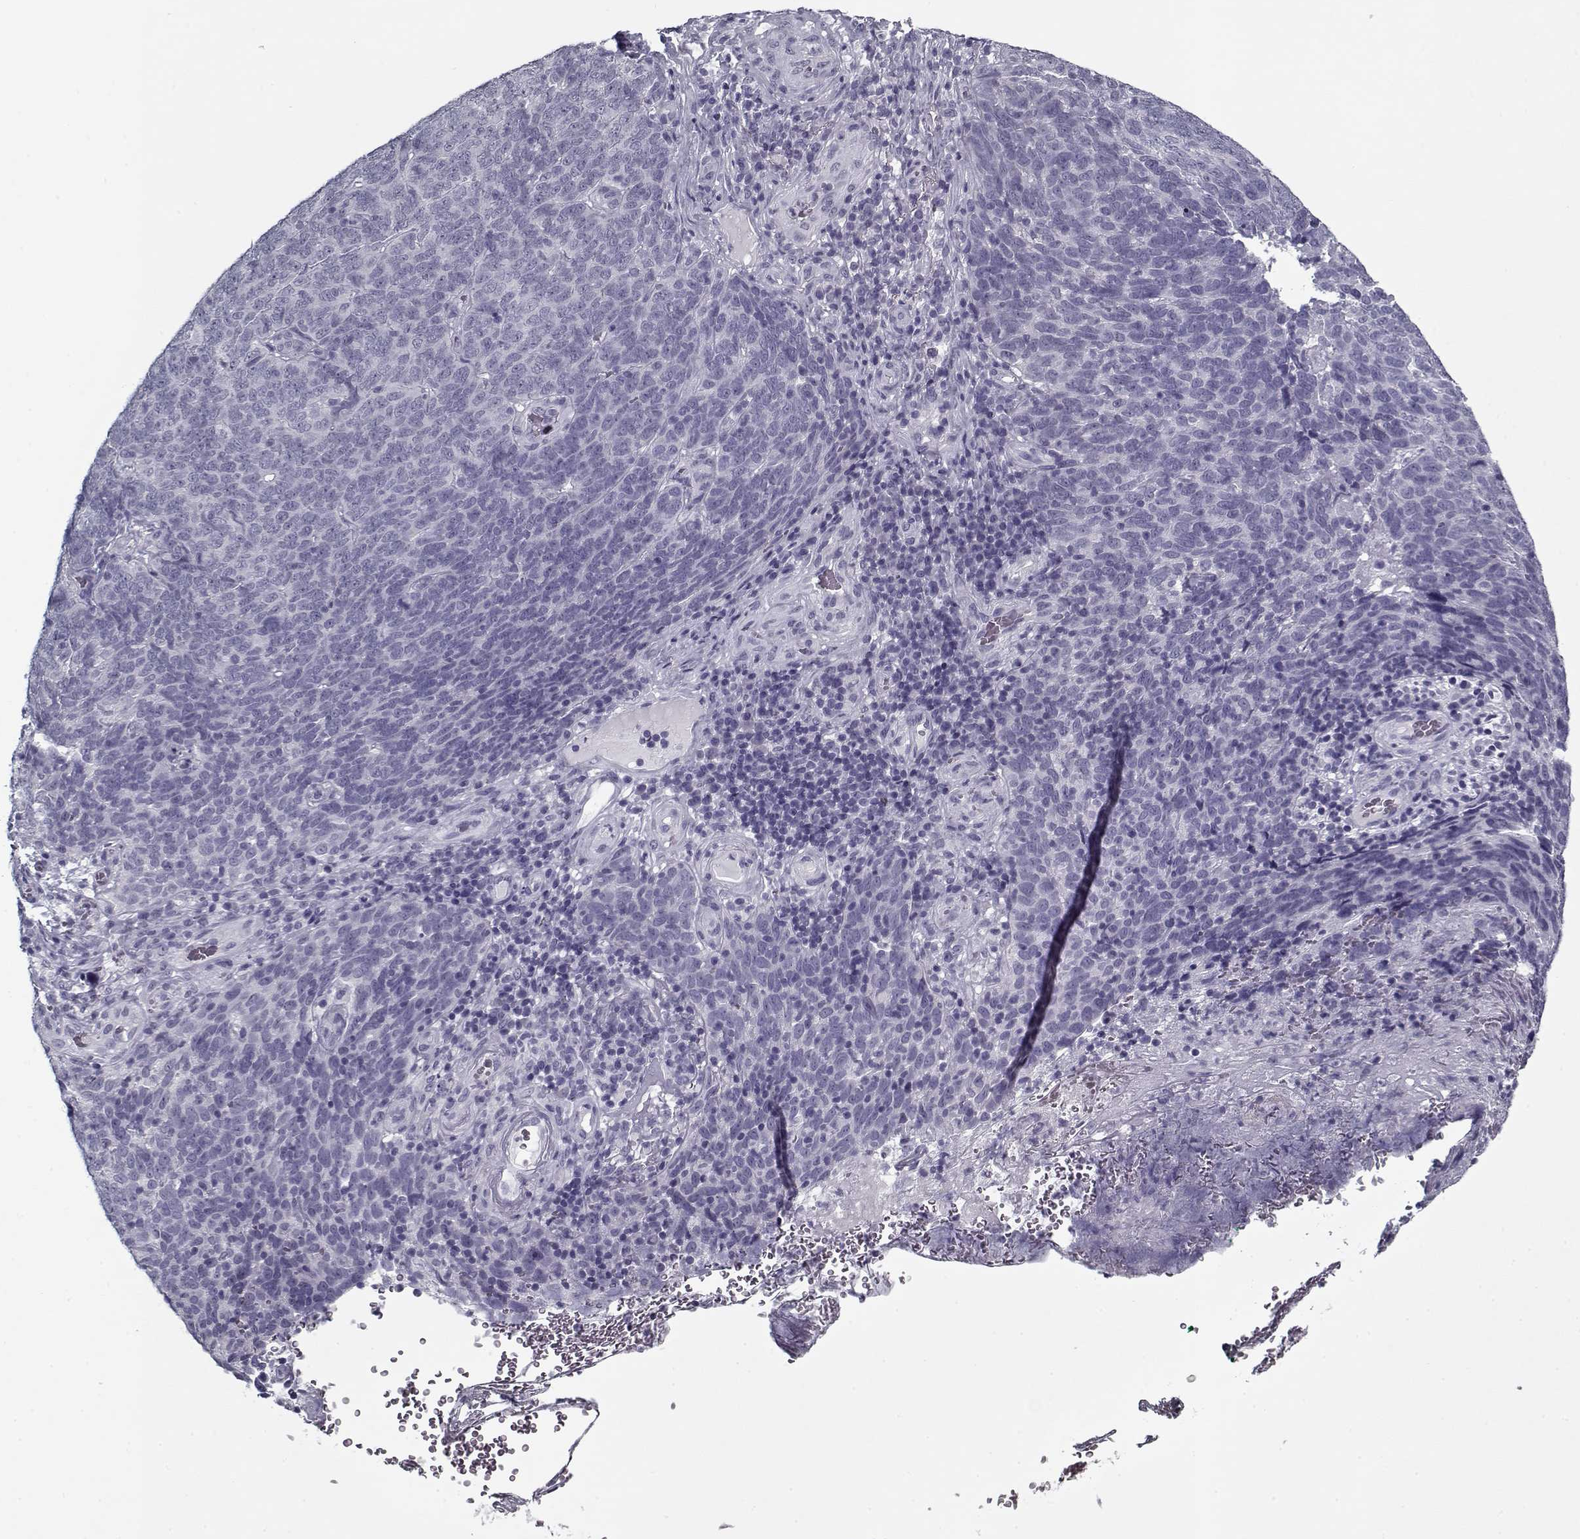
{"staining": {"intensity": "negative", "quantity": "none", "location": "none"}, "tissue": "skin cancer", "cell_type": "Tumor cells", "image_type": "cancer", "snomed": [{"axis": "morphology", "description": "Squamous cell carcinoma, NOS"}, {"axis": "topography", "description": "Skin"}, {"axis": "topography", "description": "Anal"}], "caption": "This is an IHC micrograph of skin cancer (squamous cell carcinoma). There is no staining in tumor cells.", "gene": "RNF32", "patient": {"sex": "female", "age": 51}}